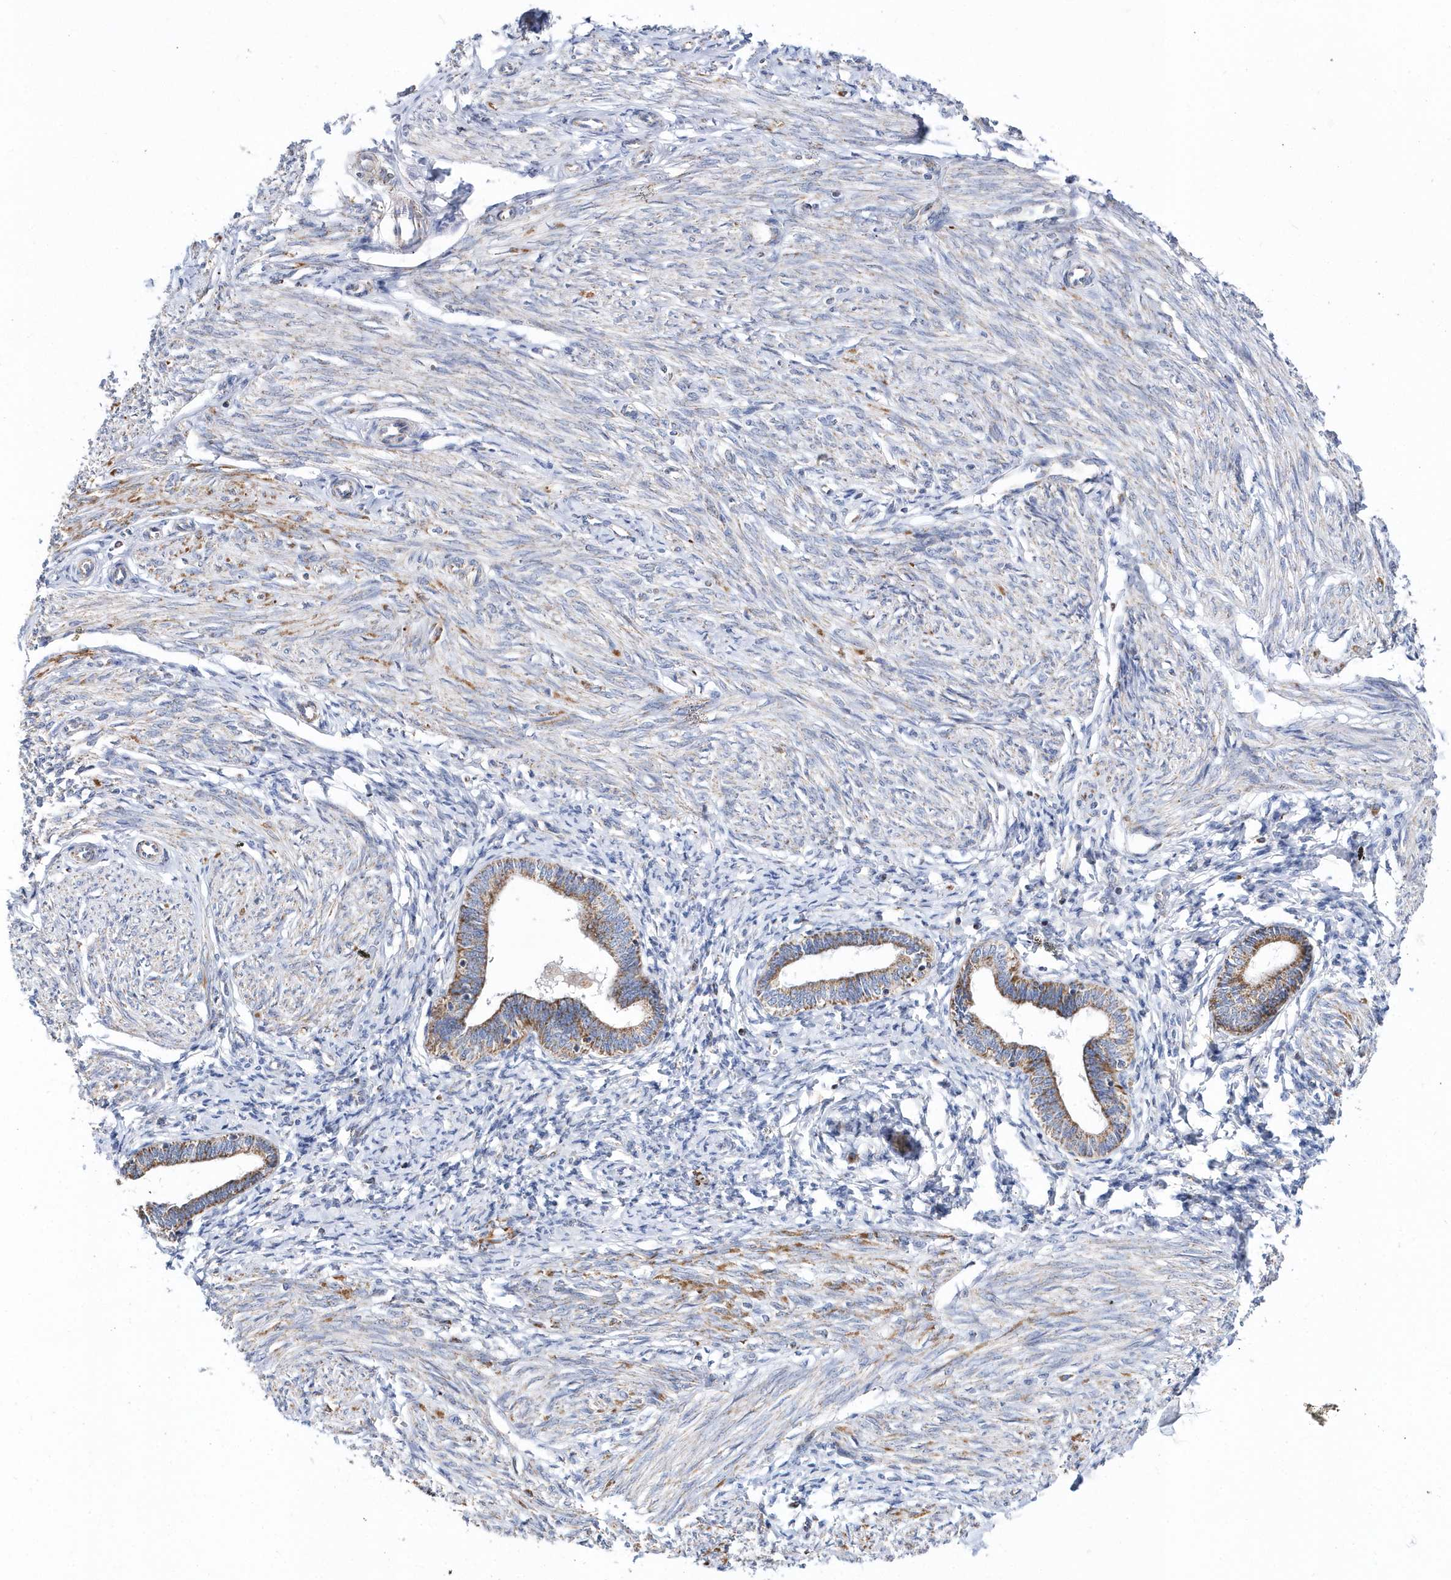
{"staining": {"intensity": "negative", "quantity": "none", "location": "none"}, "tissue": "endometrium", "cell_type": "Cells in endometrial stroma", "image_type": "normal", "snomed": [{"axis": "morphology", "description": "Normal tissue, NOS"}, {"axis": "topography", "description": "Endometrium"}], "caption": "Protein analysis of normal endometrium reveals no significant positivity in cells in endometrial stroma.", "gene": "SPATA5", "patient": {"sex": "female", "age": 72}}